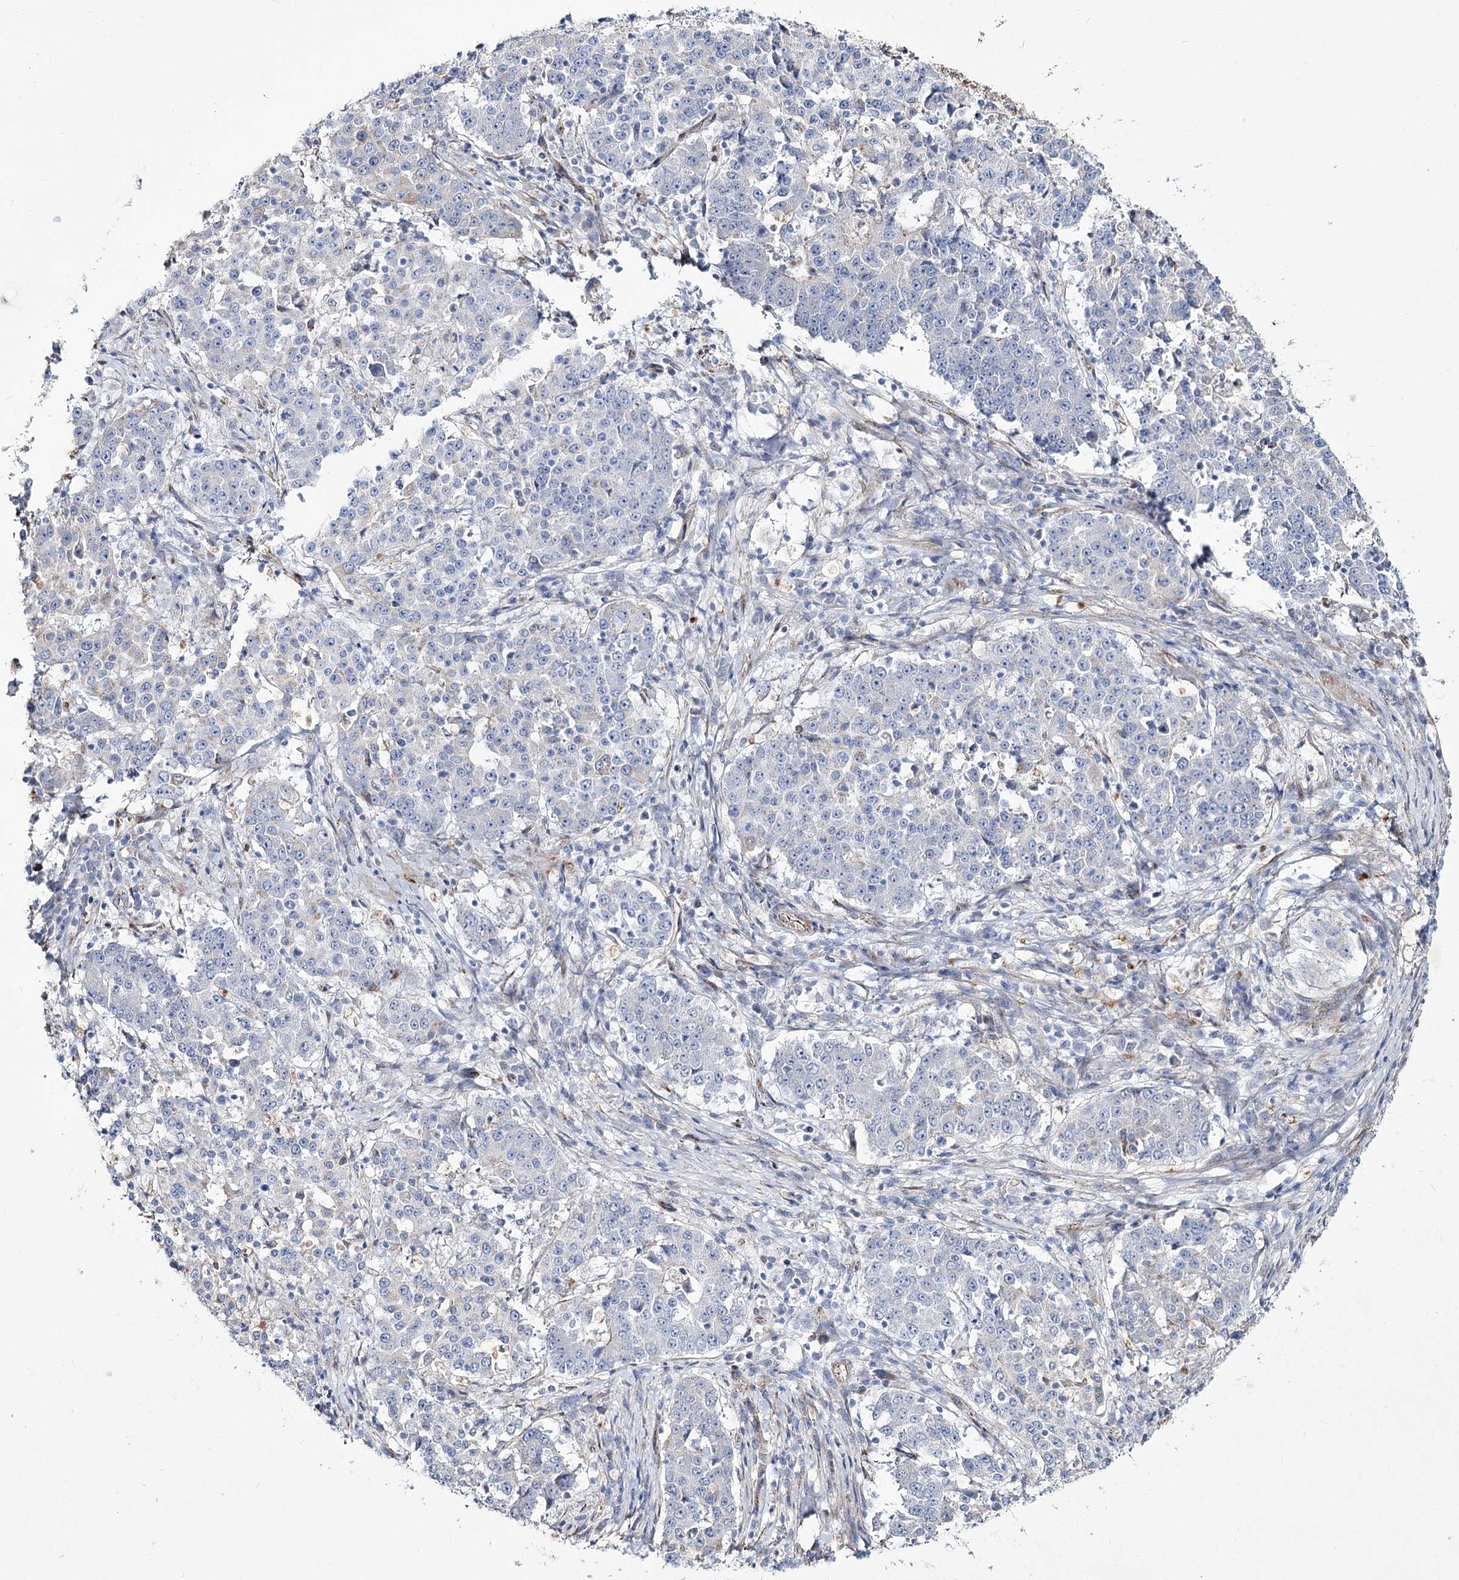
{"staining": {"intensity": "negative", "quantity": "none", "location": "none"}, "tissue": "stomach cancer", "cell_type": "Tumor cells", "image_type": "cancer", "snomed": [{"axis": "morphology", "description": "Adenocarcinoma, NOS"}, {"axis": "topography", "description": "Stomach"}], "caption": "Human stomach cancer (adenocarcinoma) stained for a protein using immunohistochemistry exhibits no expression in tumor cells.", "gene": "ME3", "patient": {"sex": "male", "age": 59}}